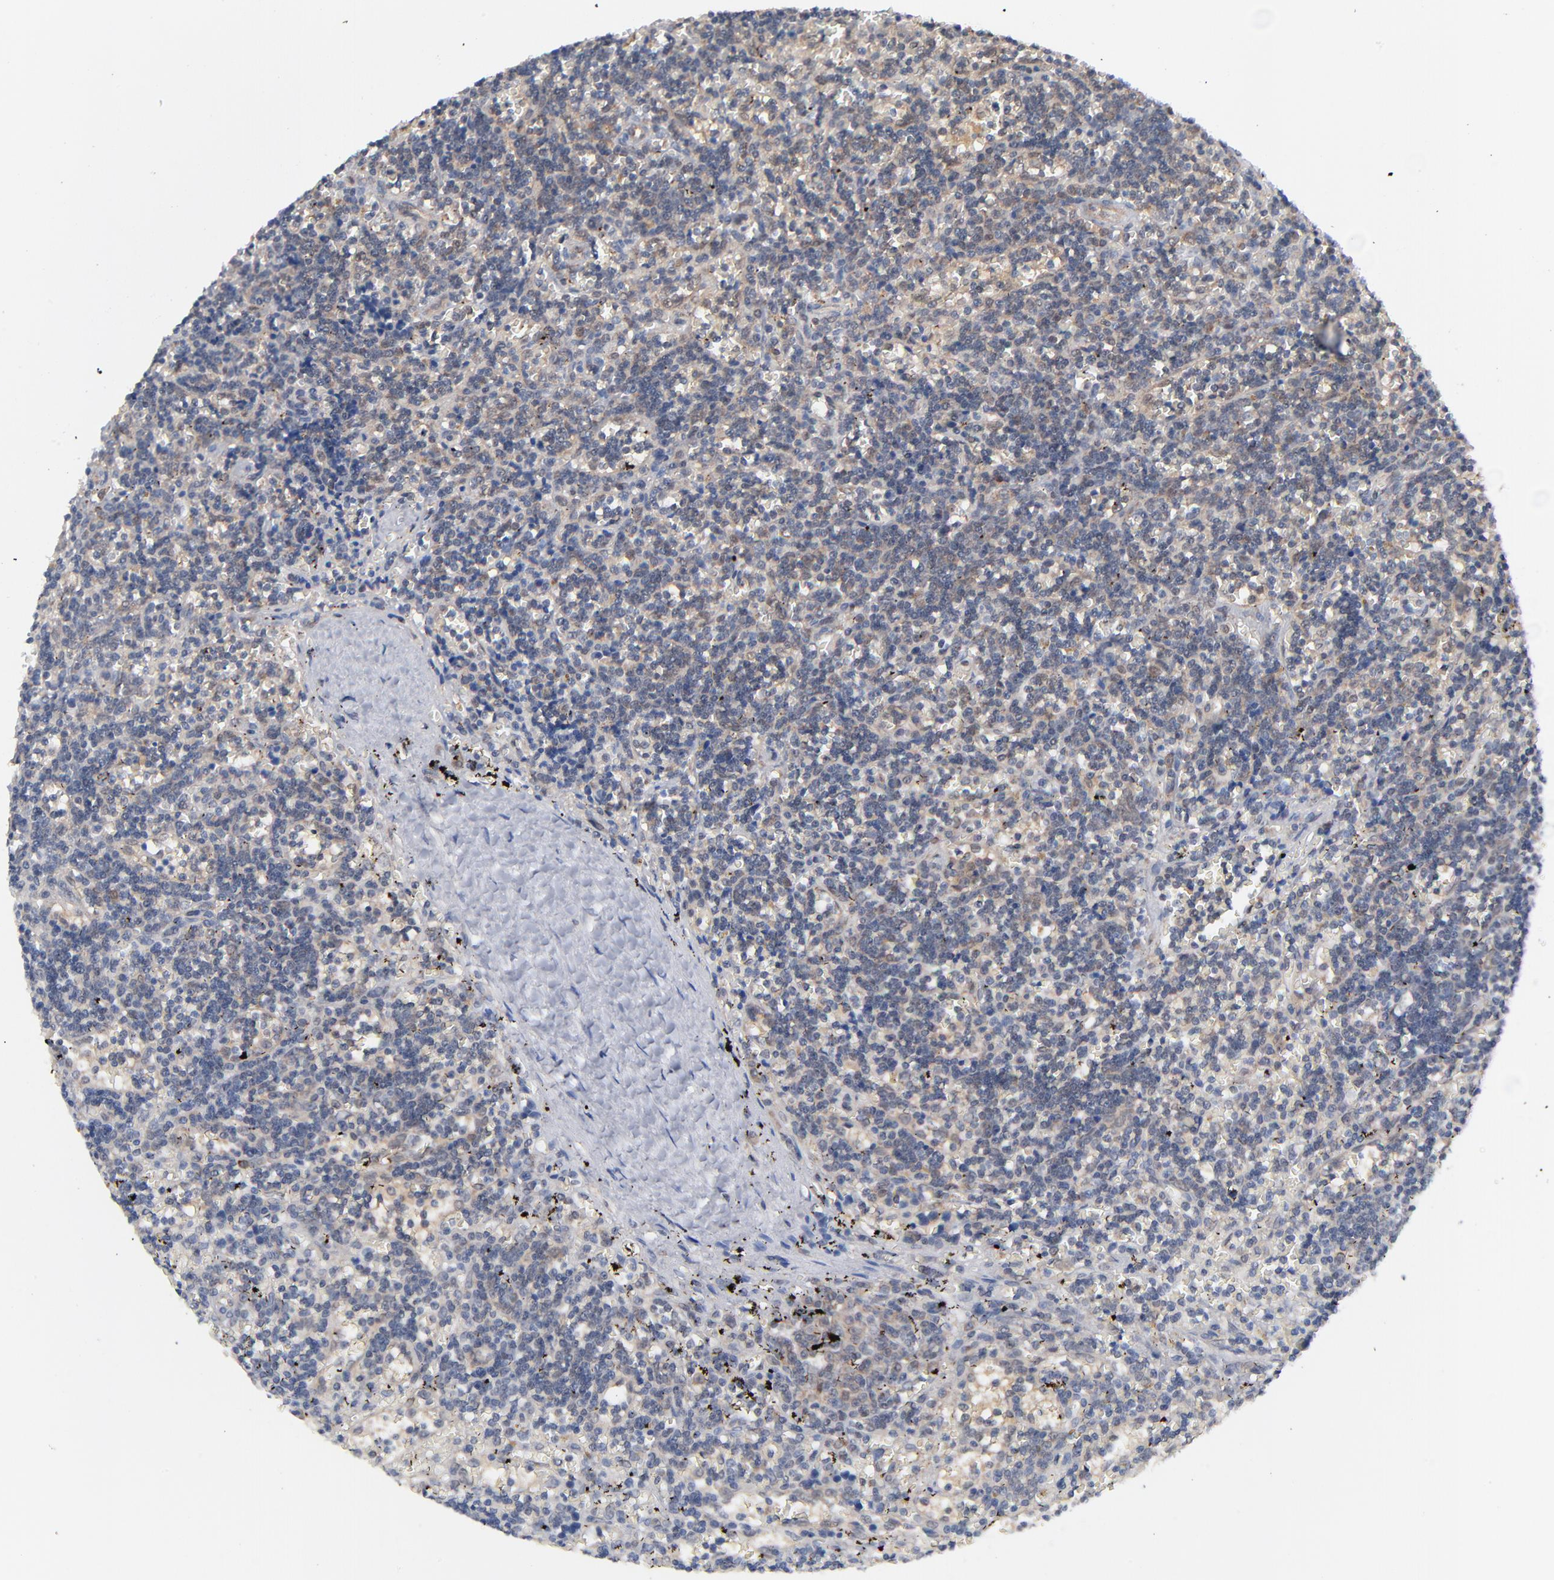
{"staining": {"intensity": "weak", "quantity": "25%-75%", "location": "cytoplasmic/membranous"}, "tissue": "lymphoma", "cell_type": "Tumor cells", "image_type": "cancer", "snomed": [{"axis": "morphology", "description": "Malignant lymphoma, non-Hodgkin's type, Low grade"}, {"axis": "topography", "description": "Spleen"}], "caption": "There is low levels of weak cytoplasmic/membranous positivity in tumor cells of low-grade malignant lymphoma, non-Hodgkin's type, as demonstrated by immunohistochemical staining (brown color).", "gene": "RPS6KB1", "patient": {"sex": "male", "age": 60}}